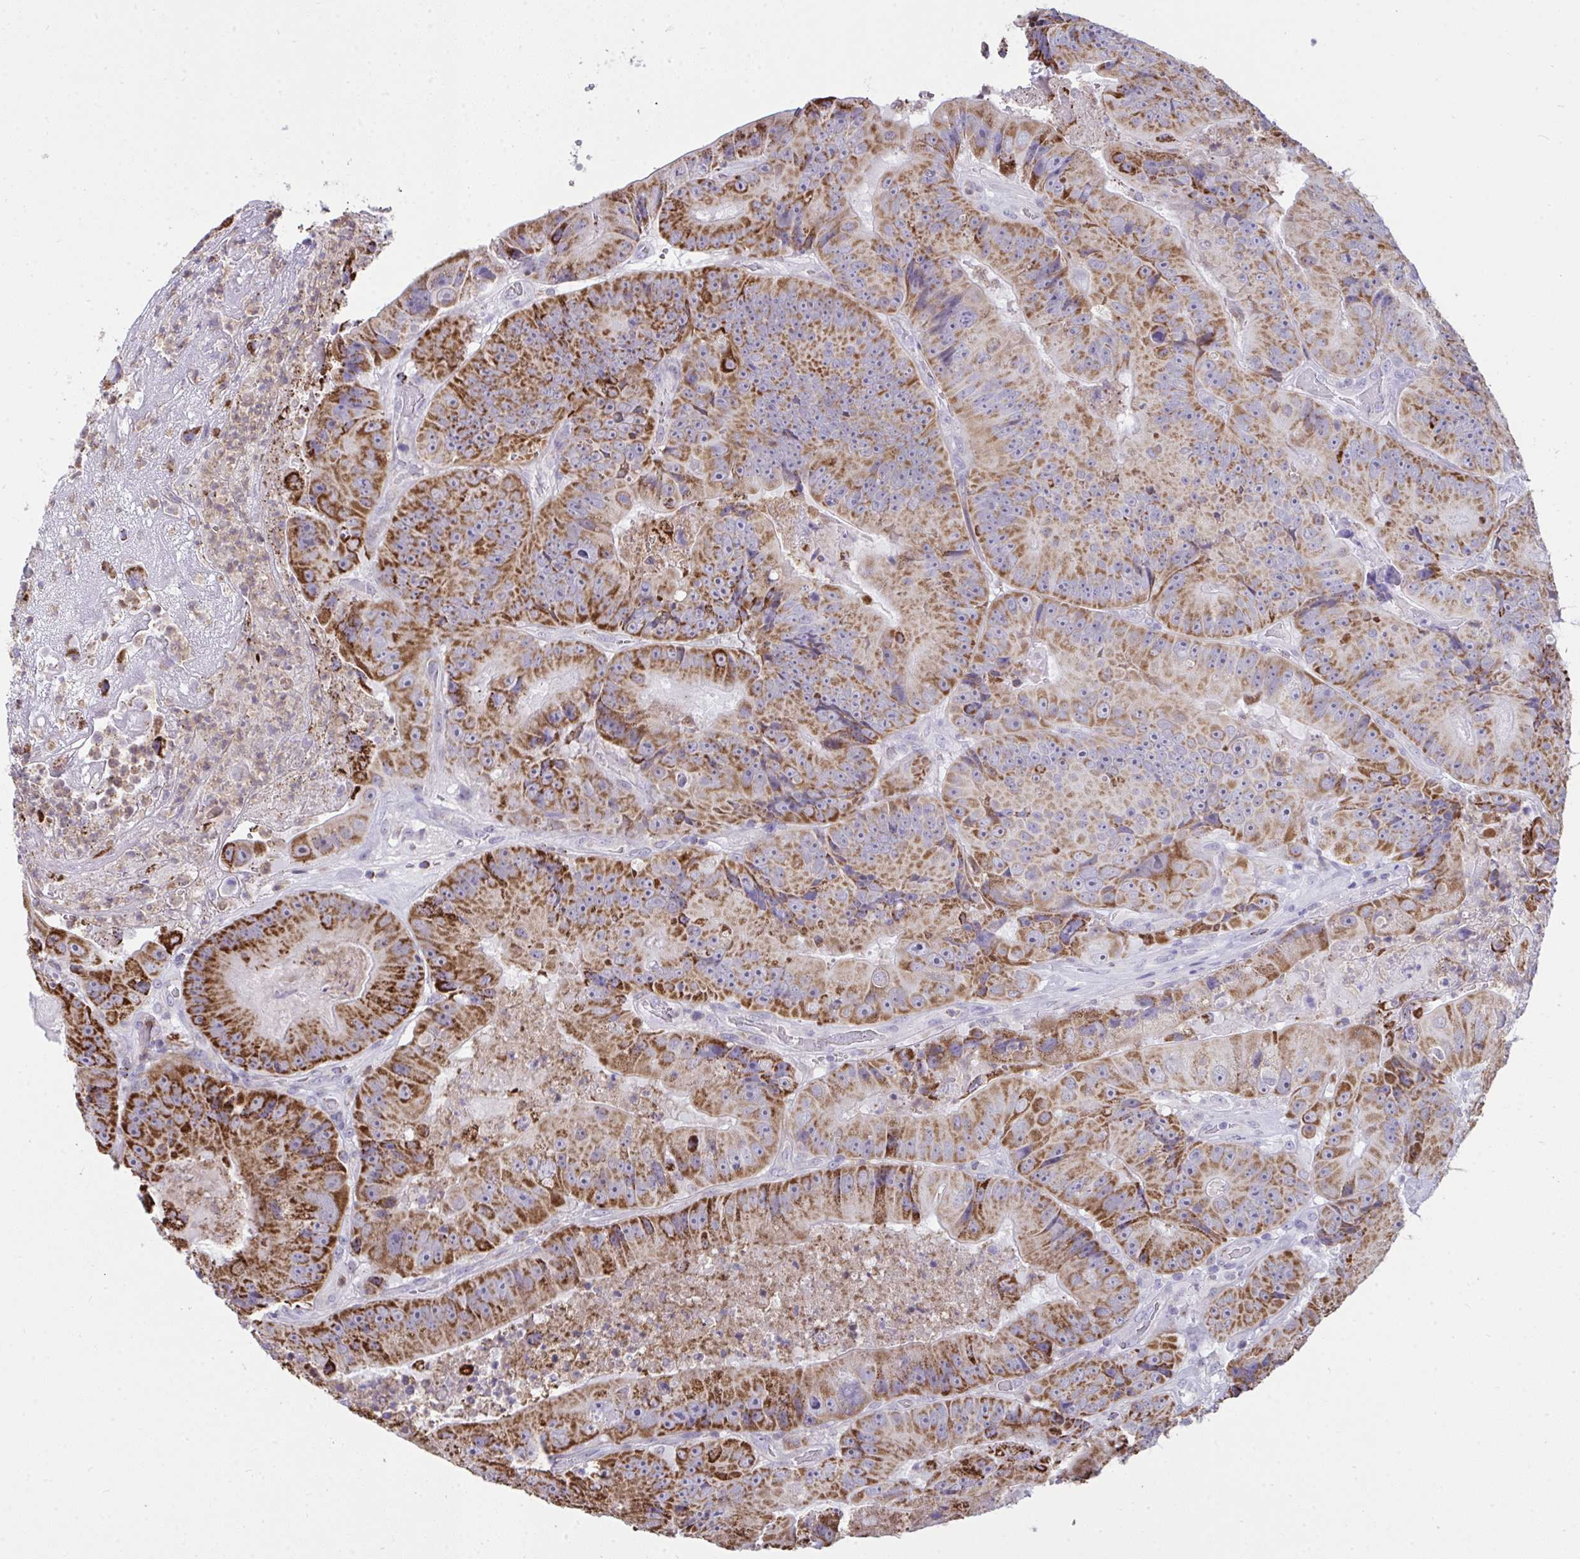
{"staining": {"intensity": "strong", "quantity": ">75%", "location": "cytoplasmic/membranous"}, "tissue": "colorectal cancer", "cell_type": "Tumor cells", "image_type": "cancer", "snomed": [{"axis": "morphology", "description": "Adenocarcinoma, NOS"}, {"axis": "topography", "description": "Colon"}], "caption": "This is a micrograph of immunohistochemistry (IHC) staining of adenocarcinoma (colorectal), which shows strong positivity in the cytoplasmic/membranous of tumor cells.", "gene": "PLA2G12B", "patient": {"sex": "female", "age": 86}}